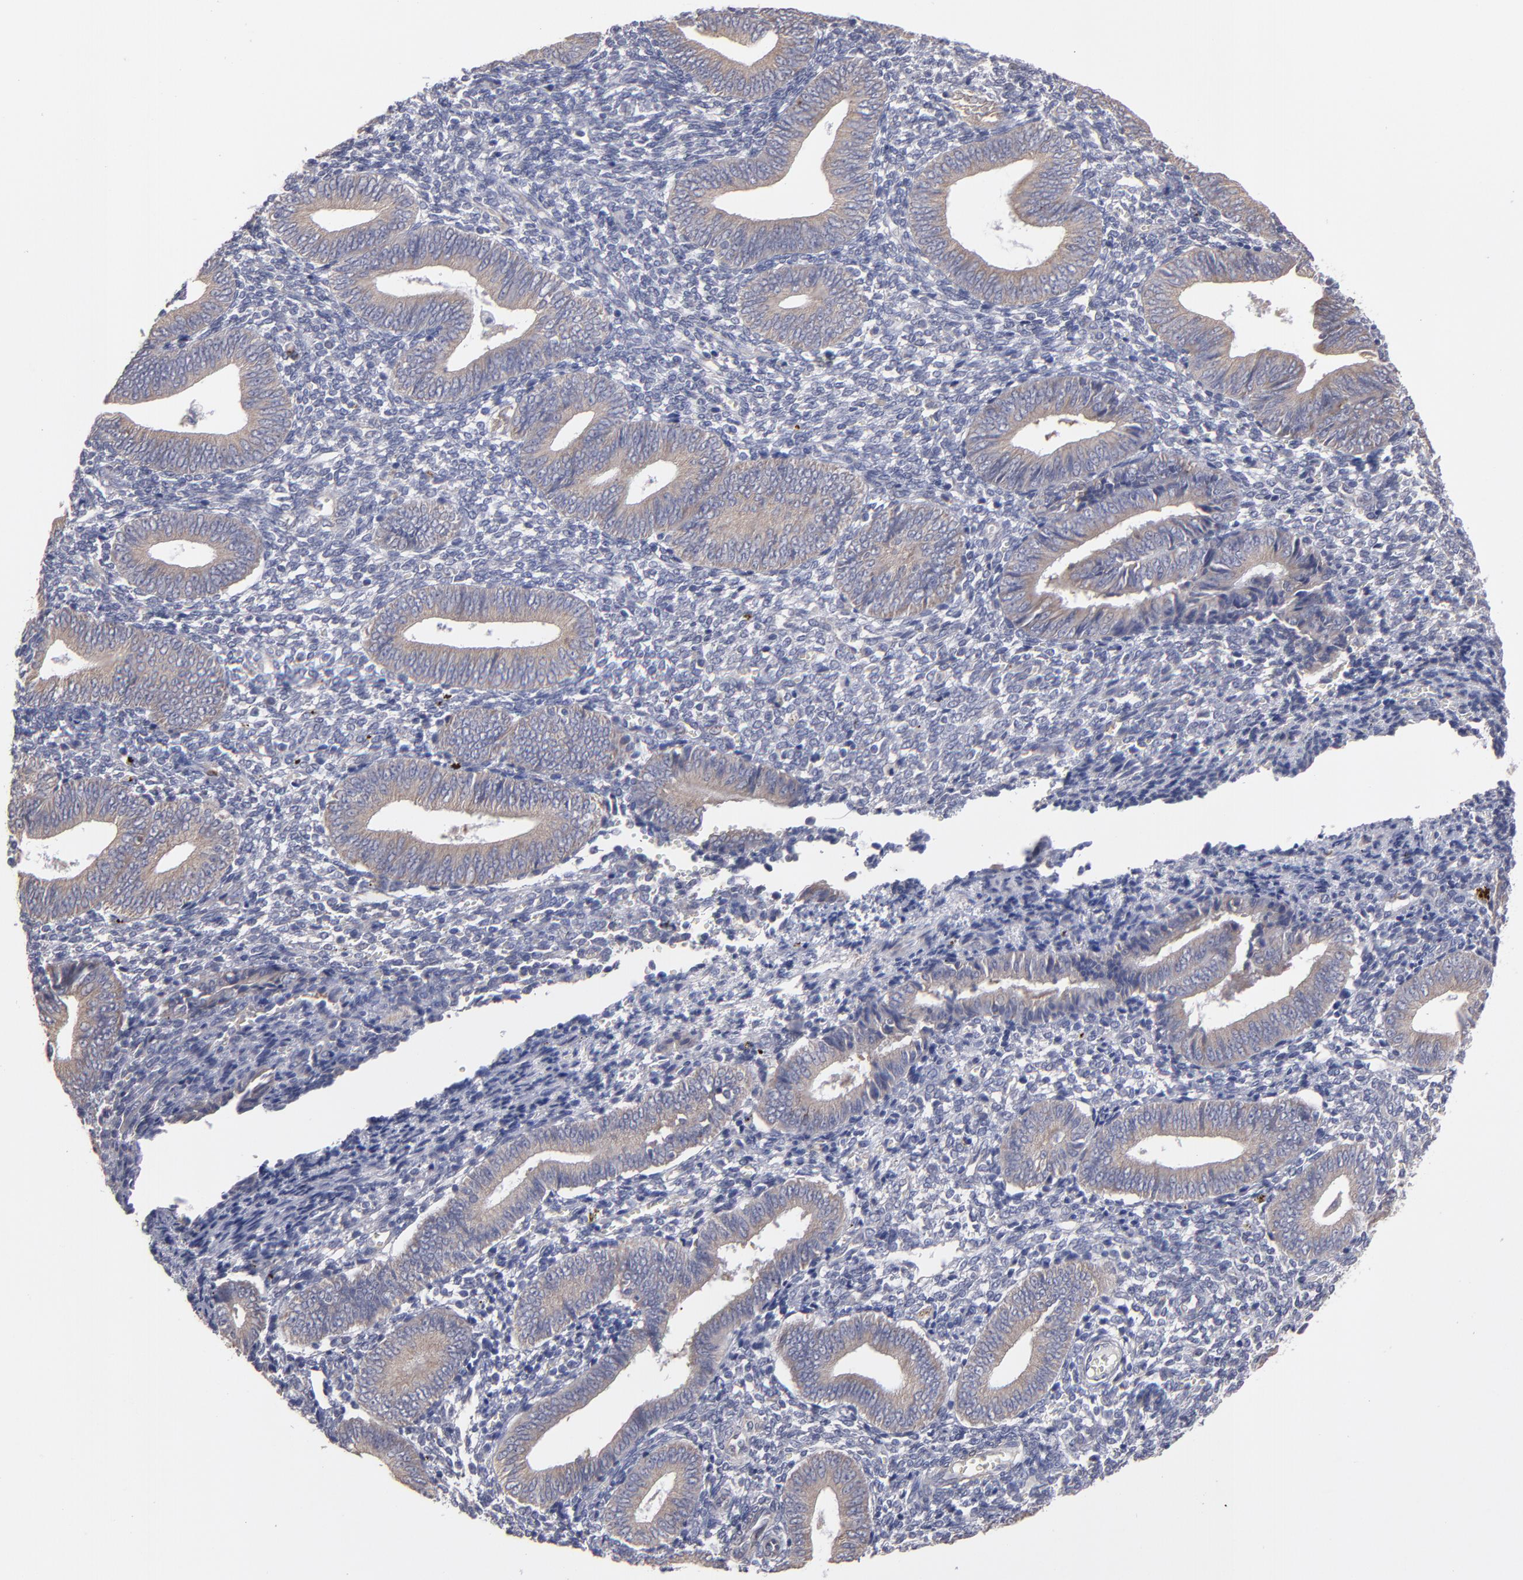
{"staining": {"intensity": "negative", "quantity": "none", "location": "none"}, "tissue": "endometrium", "cell_type": "Cells in endometrial stroma", "image_type": "normal", "snomed": [{"axis": "morphology", "description": "Normal tissue, NOS"}, {"axis": "topography", "description": "Uterus"}, {"axis": "topography", "description": "Endometrium"}], "caption": "The histopathology image demonstrates no significant positivity in cells in endometrial stroma of endometrium. (Immunohistochemistry (ihc), brightfield microscopy, high magnification).", "gene": "SLMAP", "patient": {"sex": "female", "age": 33}}